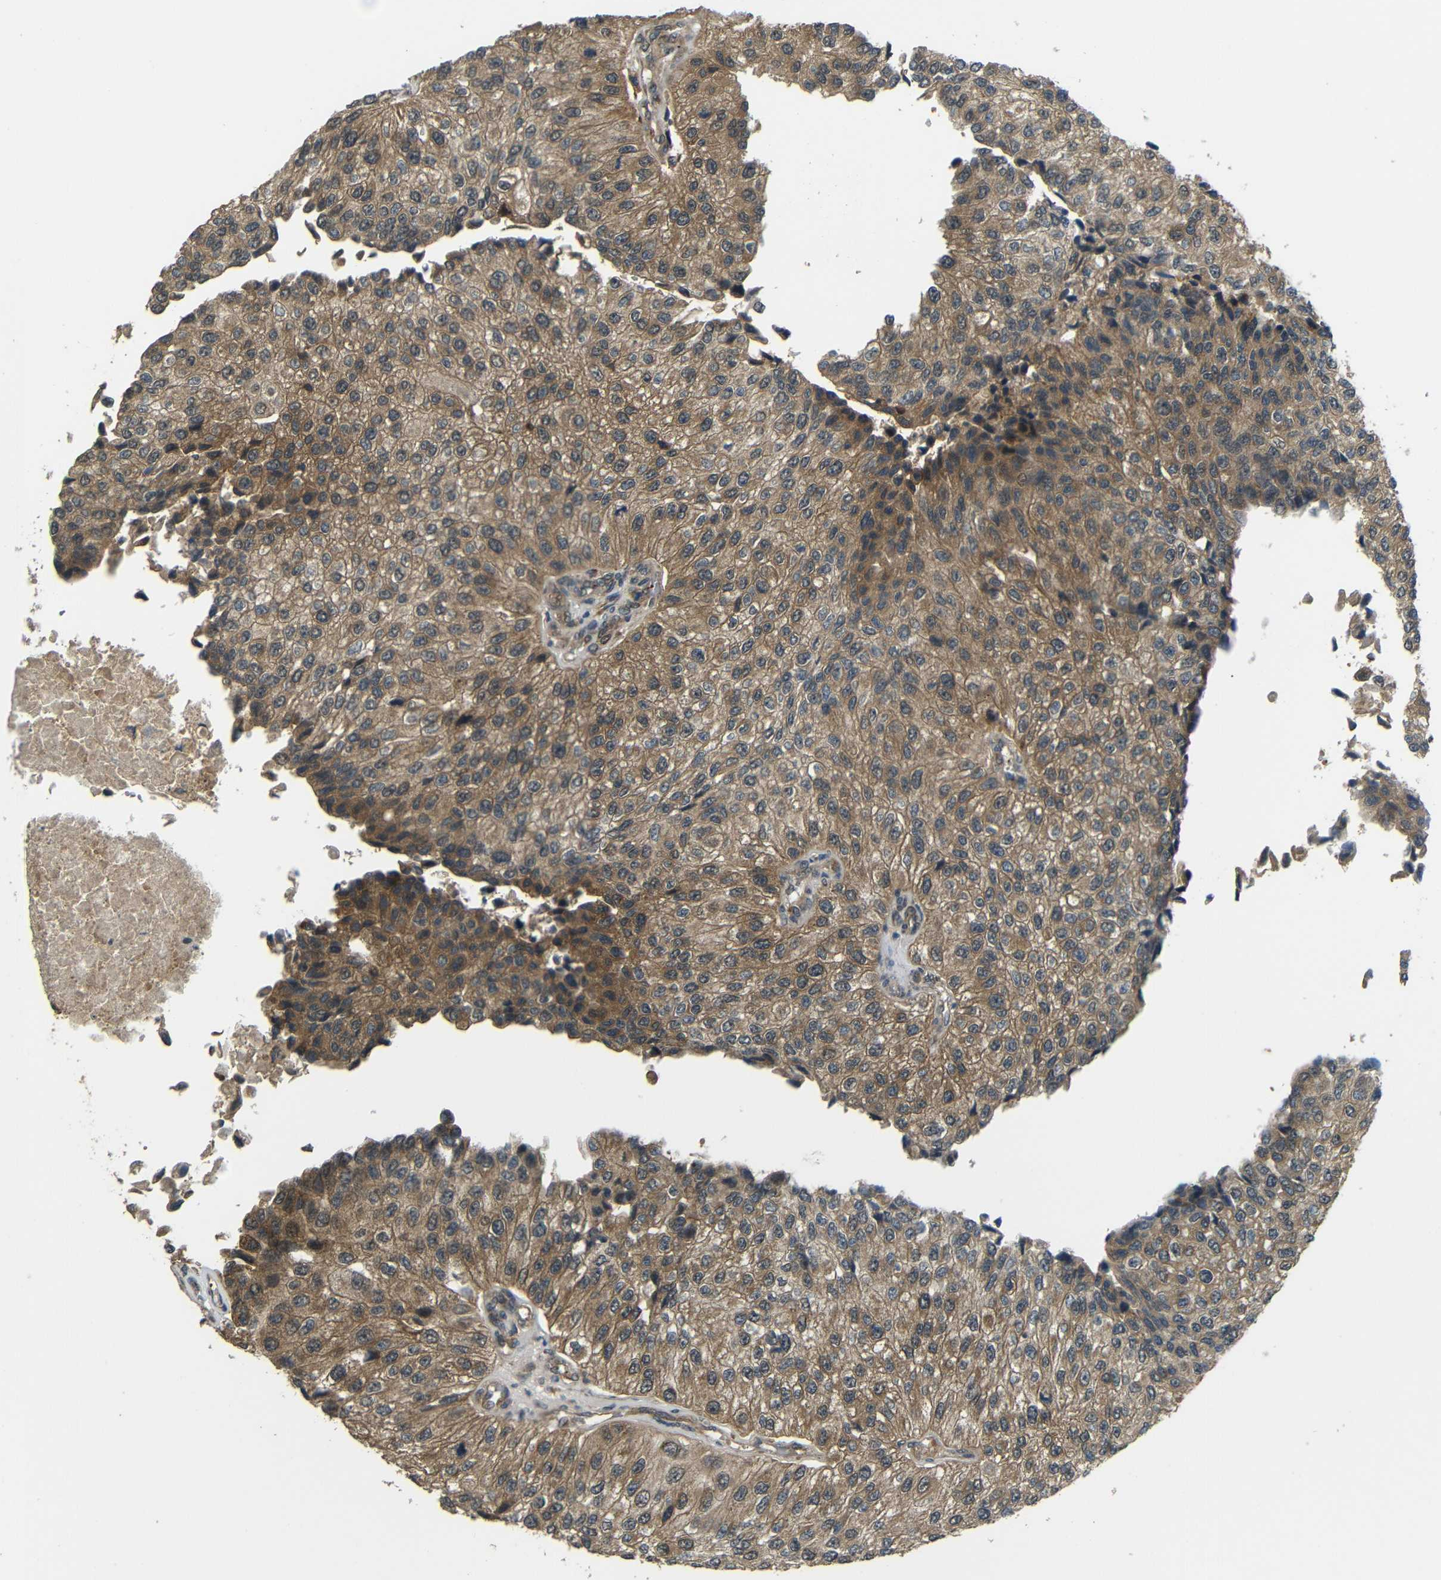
{"staining": {"intensity": "moderate", "quantity": ">75%", "location": "cytoplasmic/membranous"}, "tissue": "urothelial cancer", "cell_type": "Tumor cells", "image_type": "cancer", "snomed": [{"axis": "morphology", "description": "Urothelial carcinoma, High grade"}, {"axis": "topography", "description": "Kidney"}, {"axis": "topography", "description": "Urinary bladder"}], "caption": "Immunohistochemistry (IHC) of human urothelial carcinoma (high-grade) reveals medium levels of moderate cytoplasmic/membranous staining in approximately >75% of tumor cells.", "gene": "EPHB2", "patient": {"sex": "male", "age": 77}}